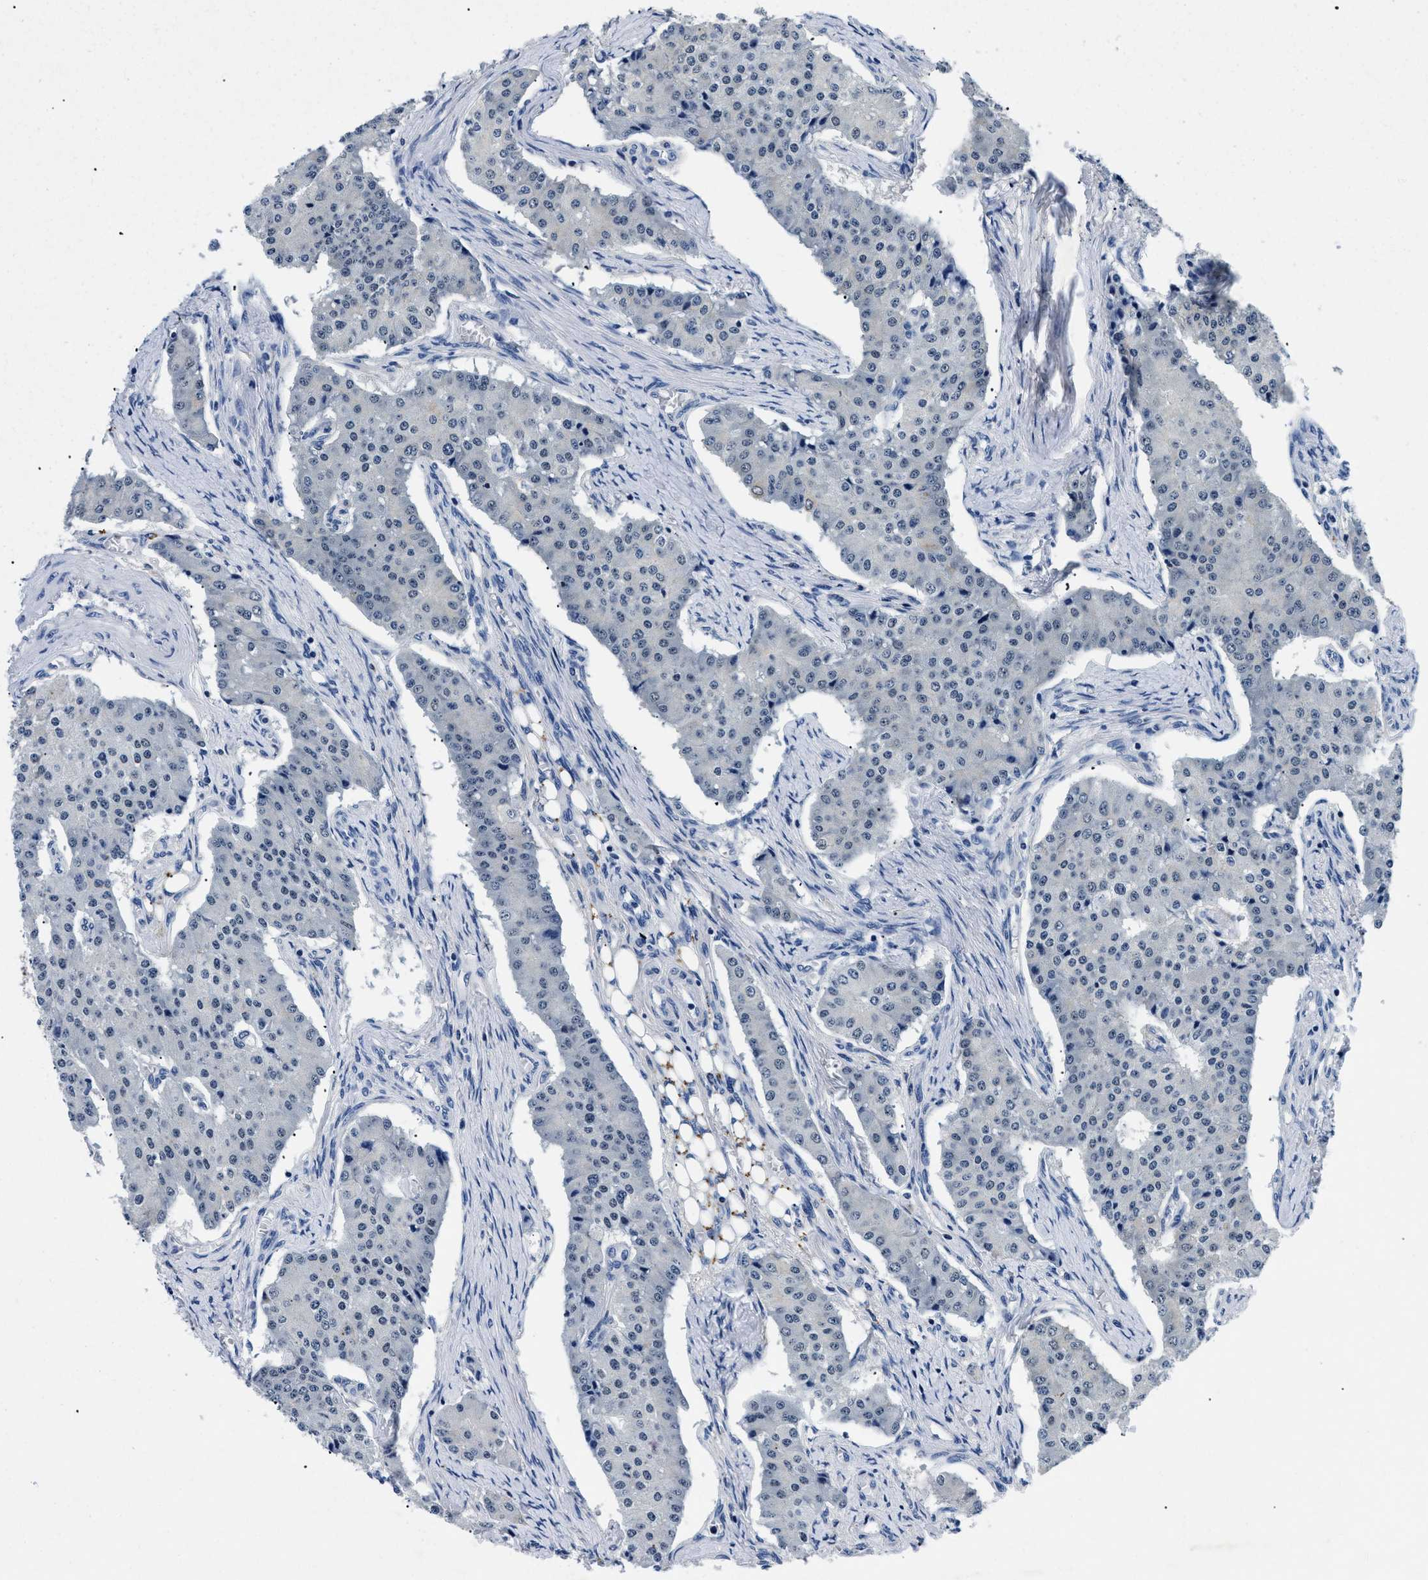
{"staining": {"intensity": "negative", "quantity": "none", "location": "none"}, "tissue": "carcinoid", "cell_type": "Tumor cells", "image_type": "cancer", "snomed": [{"axis": "morphology", "description": "Carcinoid, malignant, NOS"}, {"axis": "topography", "description": "Colon"}], "caption": "This is a micrograph of immunohistochemistry (IHC) staining of carcinoid (malignant), which shows no staining in tumor cells. Brightfield microscopy of immunohistochemistry stained with DAB (brown) and hematoxylin (blue), captured at high magnification.", "gene": "MEA1", "patient": {"sex": "female", "age": 52}}